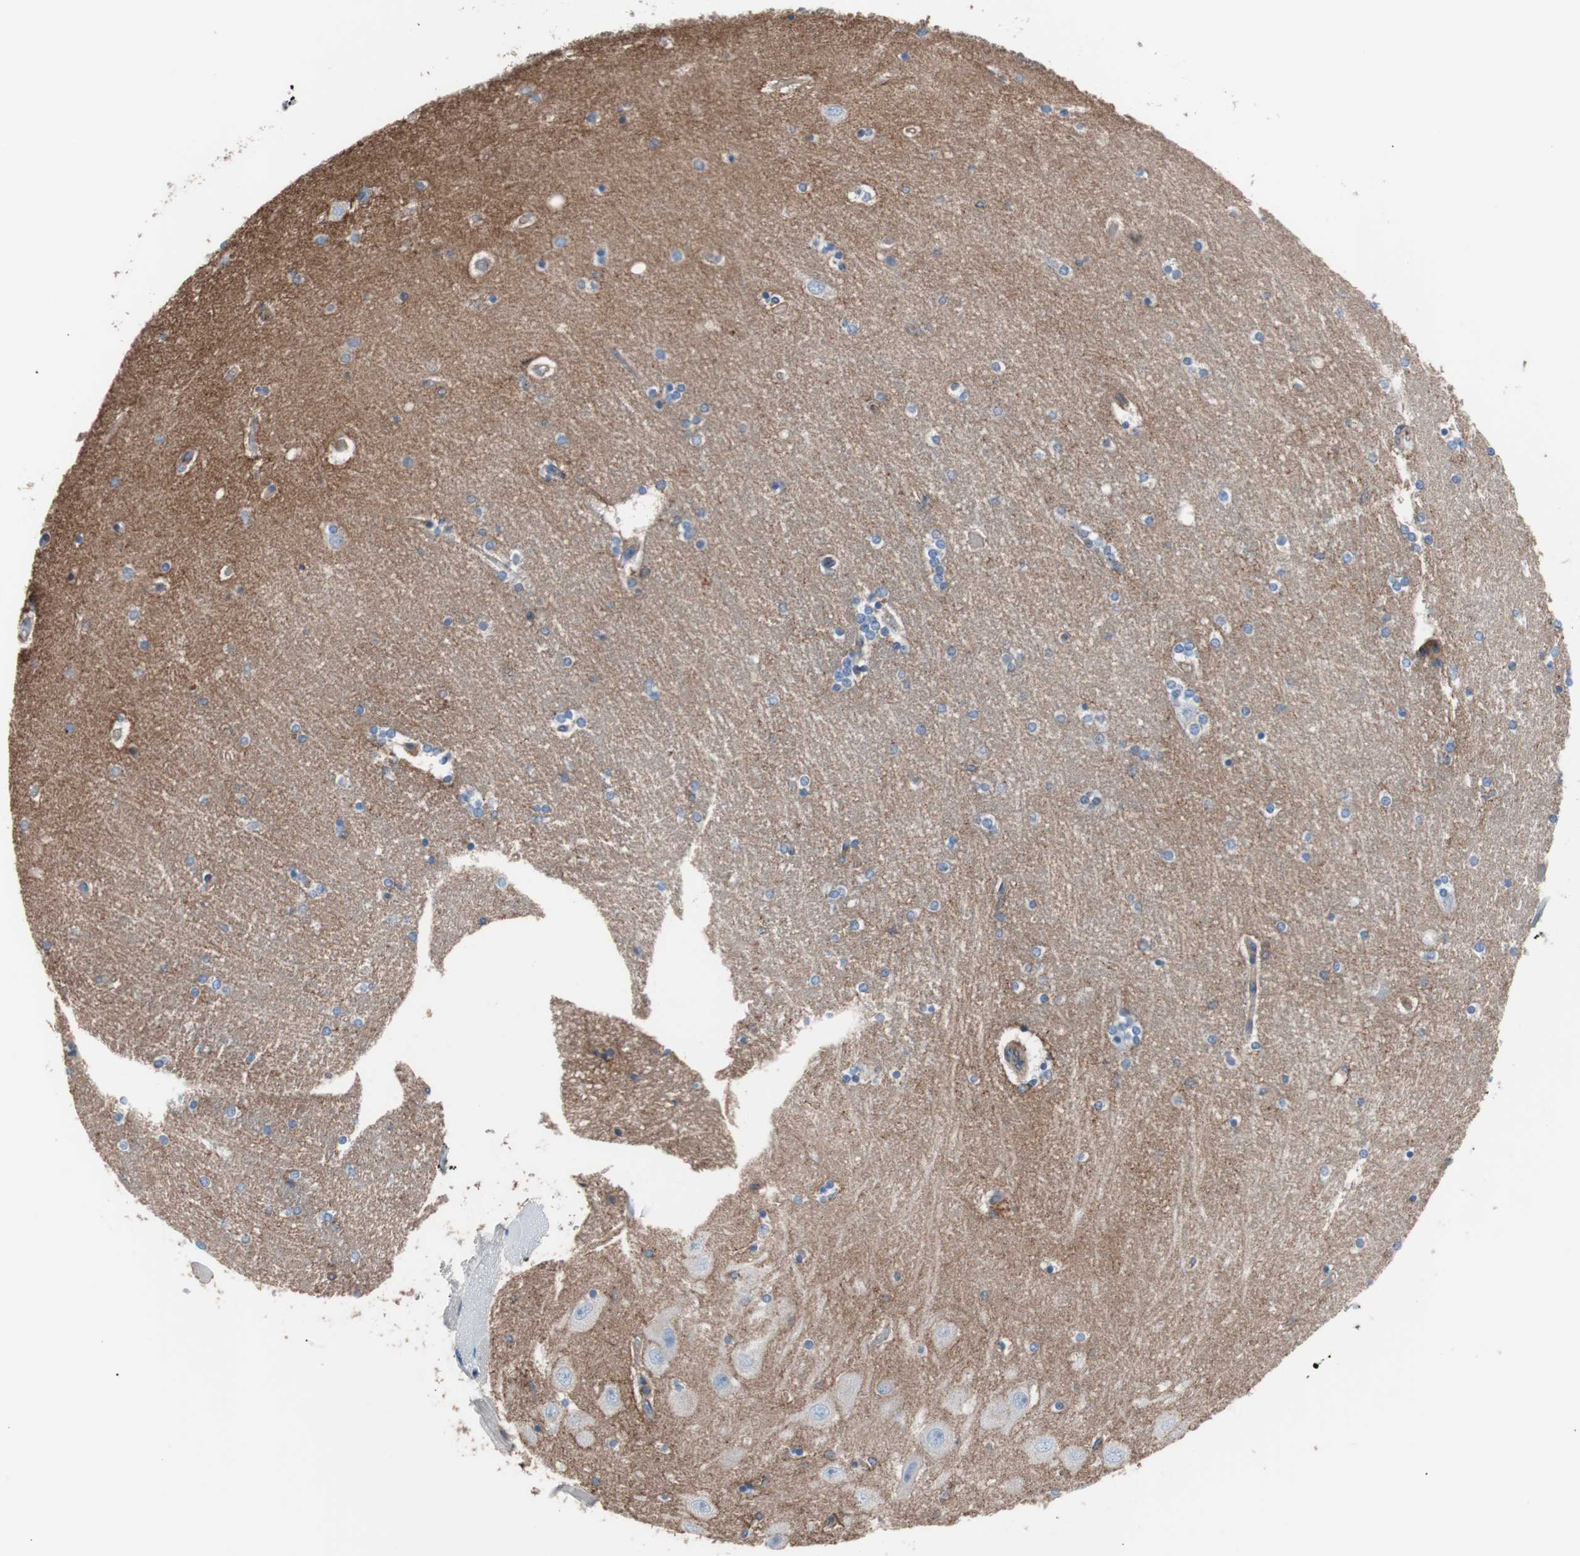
{"staining": {"intensity": "negative", "quantity": "none", "location": "none"}, "tissue": "hippocampus", "cell_type": "Glial cells", "image_type": "normal", "snomed": [{"axis": "morphology", "description": "Normal tissue, NOS"}, {"axis": "topography", "description": "Hippocampus"}], "caption": "A micrograph of human hippocampus is negative for staining in glial cells. (DAB IHC visualized using brightfield microscopy, high magnification).", "gene": "CD81", "patient": {"sex": "female", "age": 54}}